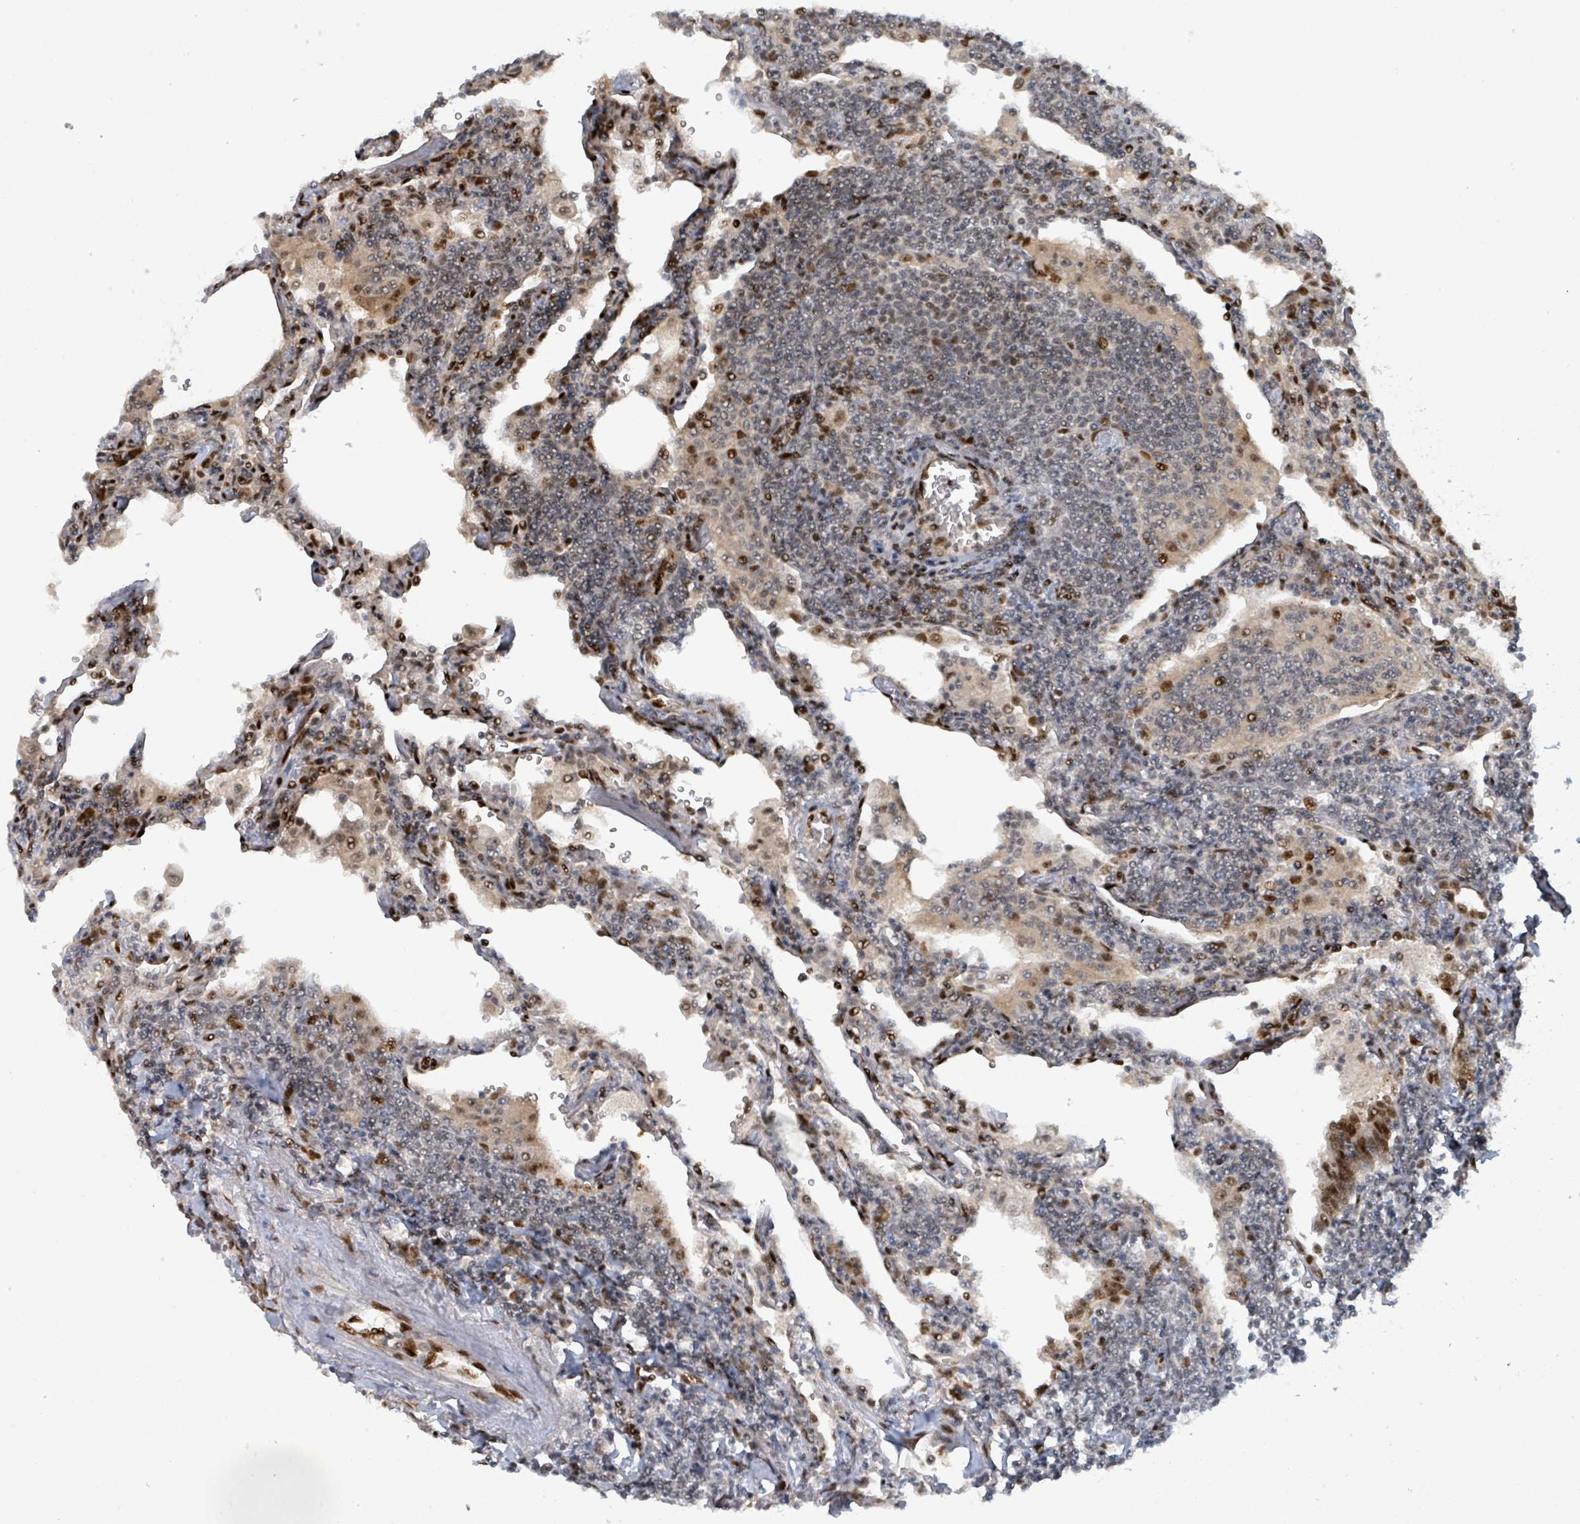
{"staining": {"intensity": "weak", "quantity": "<25%", "location": "nuclear"}, "tissue": "lymphoma", "cell_type": "Tumor cells", "image_type": "cancer", "snomed": [{"axis": "morphology", "description": "Malignant lymphoma, non-Hodgkin's type, Low grade"}, {"axis": "topography", "description": "Lung"}], "caption": "High power microscopy histopathology image of an immunohistochemistry histopathology image of lymphoma, revealing no significant staining in tumor cells.", "gene": "KLF3", "patient": {"sex": "female", "age": 71}}